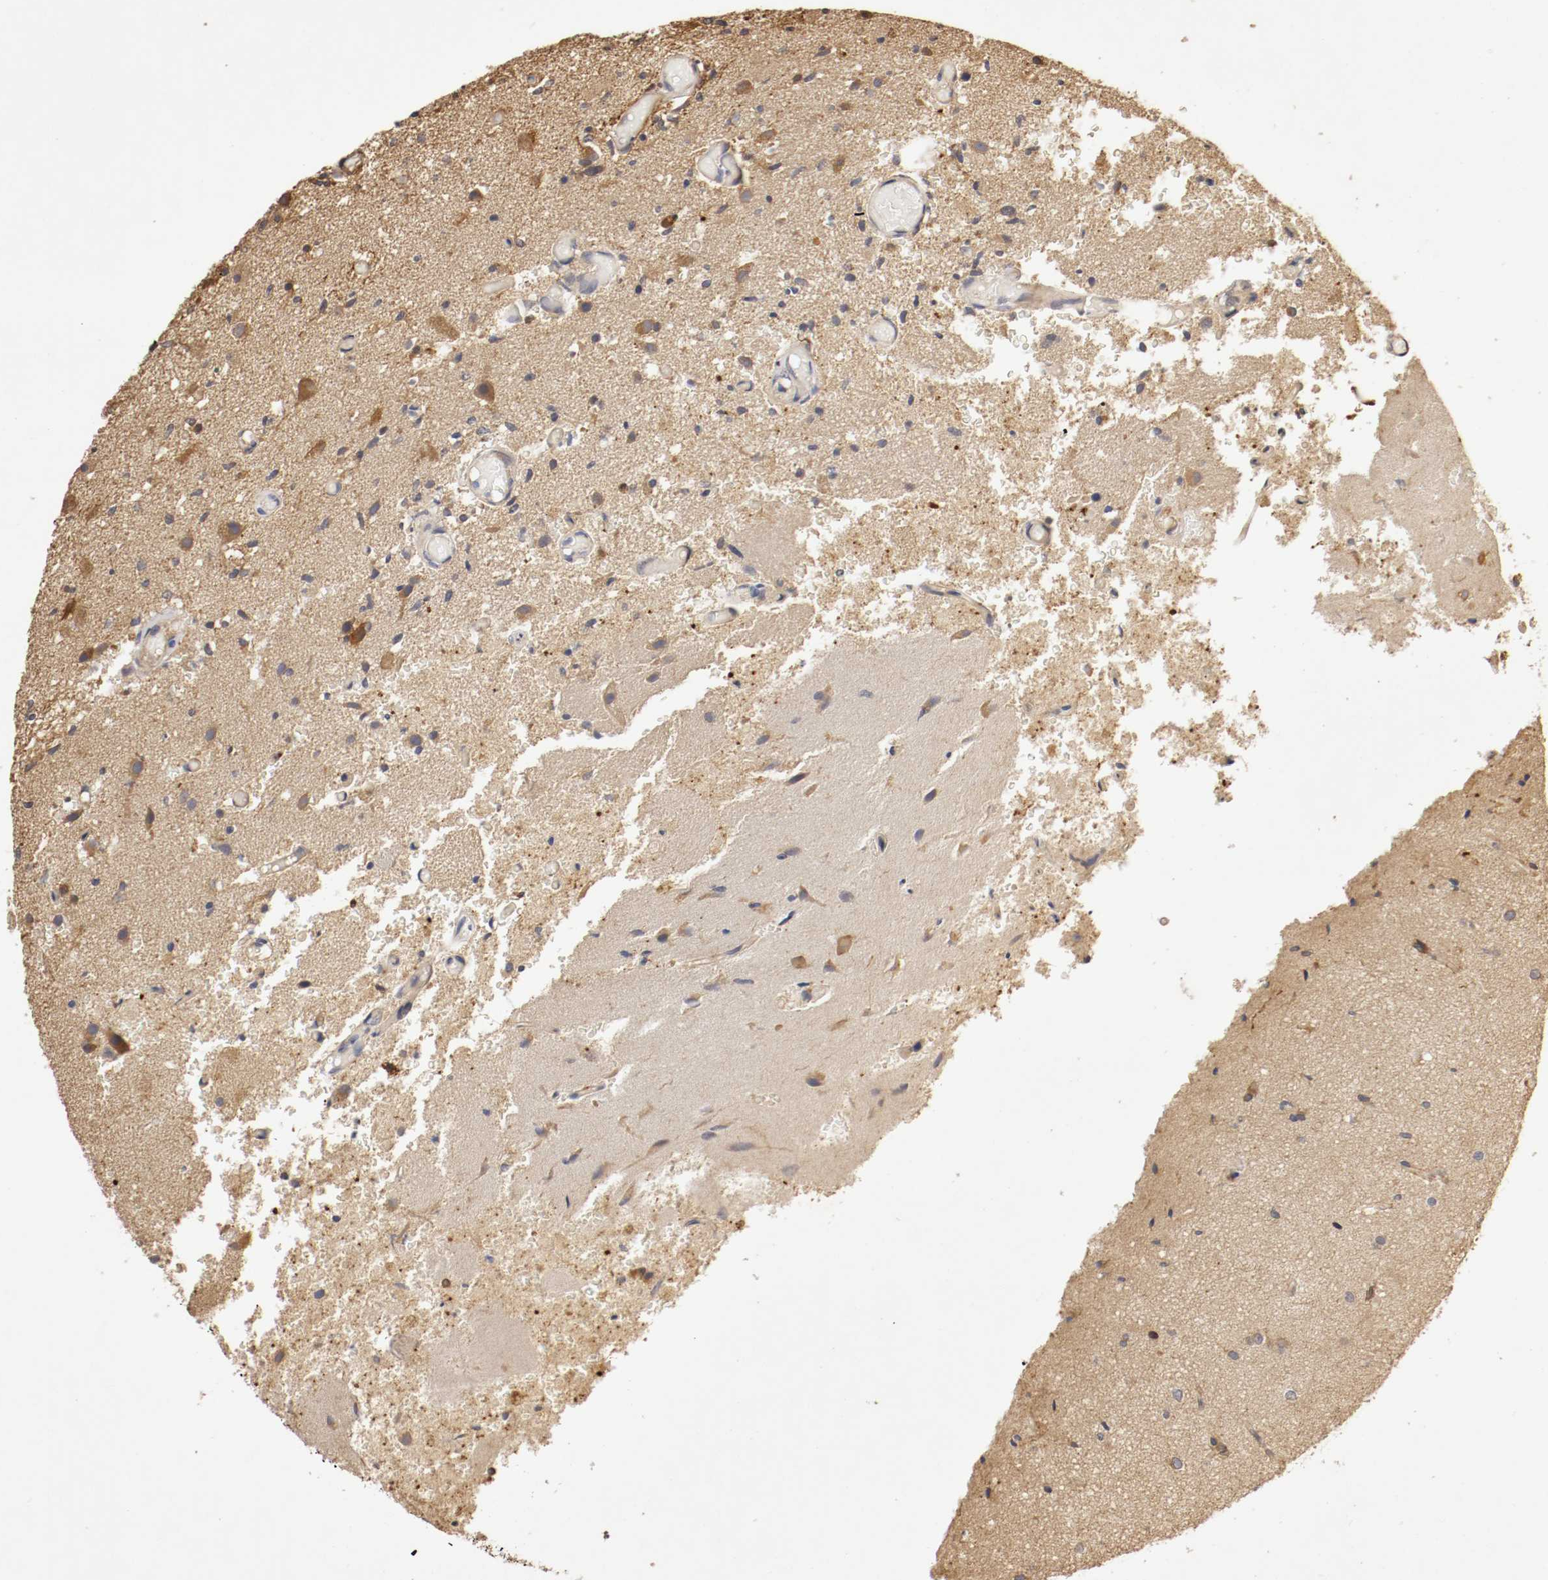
{"staining": {"intensity": "moderate", "quantity": ">75%", "location": "cytoplasmic/membranous"}, "tissue": "glioma", "cell_type": "Tumor cells", "image_type": "cancer", "snomed": [{"axis": "morphology", "description": "Normal tissue, NOS"}, {"axis": "morphology", "description": "Glioma, malignant, High grade"}, {"axis": "topography", "description": "Cerebral cortex"}], "caption": "There is medium levels of moderate cytoplasmic/membranous staining in tumor cells of high-grade glioma (malignant), as demonstrated by immunohistochemical staining (brown color).", "gene": "VEZT", "patient": {"sex": "male", "age": 77}}